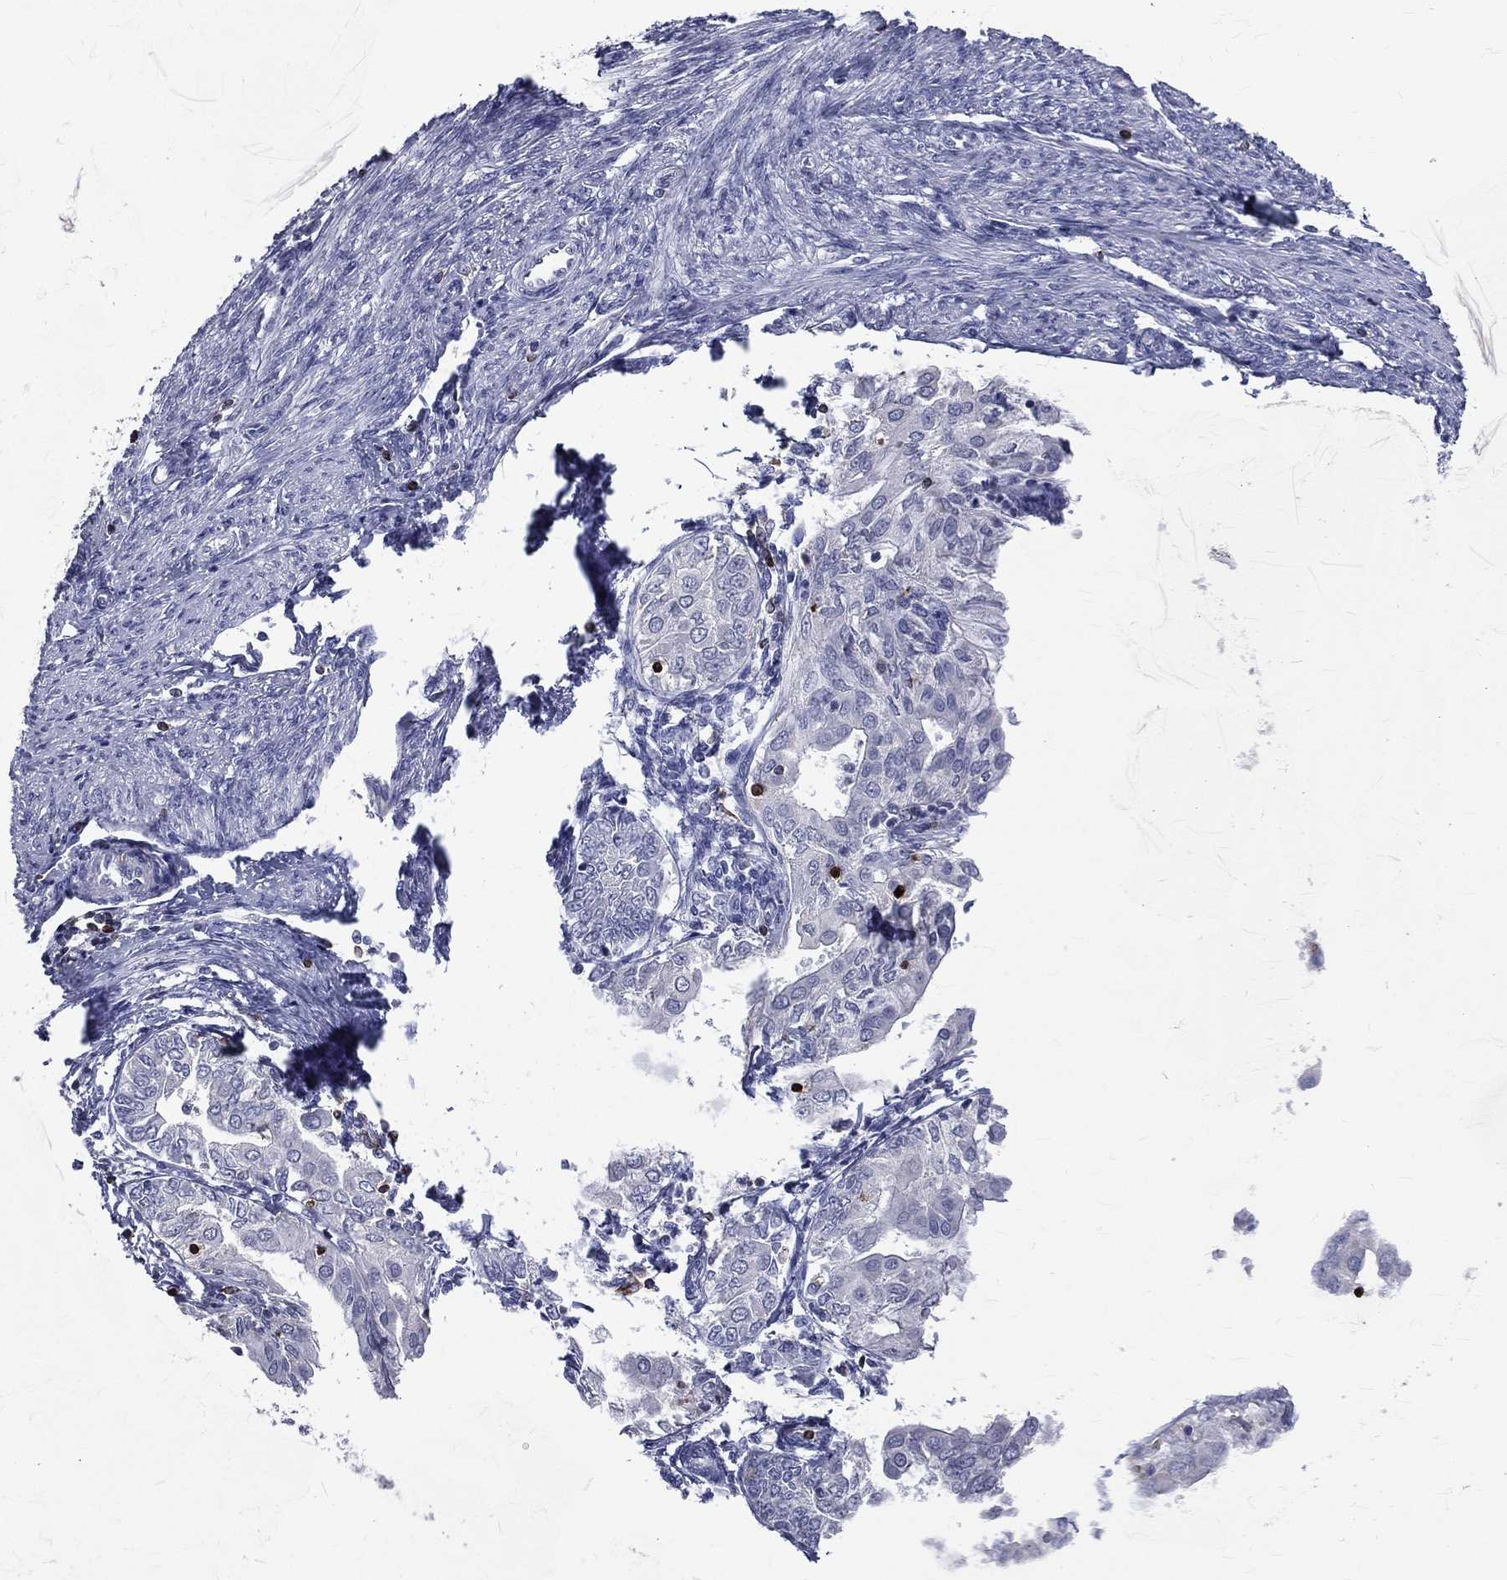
{"staining": {"intensity": "negative", "quantity": "none", "location": "none"}, "tissue": "endometrial cancer", "cell_type": "Tumor cells", "image_type": "cancer", "snomed": [{"axis": "morphology", "description": "Adenocarcinoma, NOS"}, {"axis": "topography", "description": "Endometrium"}], "caption": "Image shows no protein expression in tumor cells of adenocarcinoma (endometrial) tissue.", "gene": "CTSW", "patient": {"sex": "female", "age": 68}}